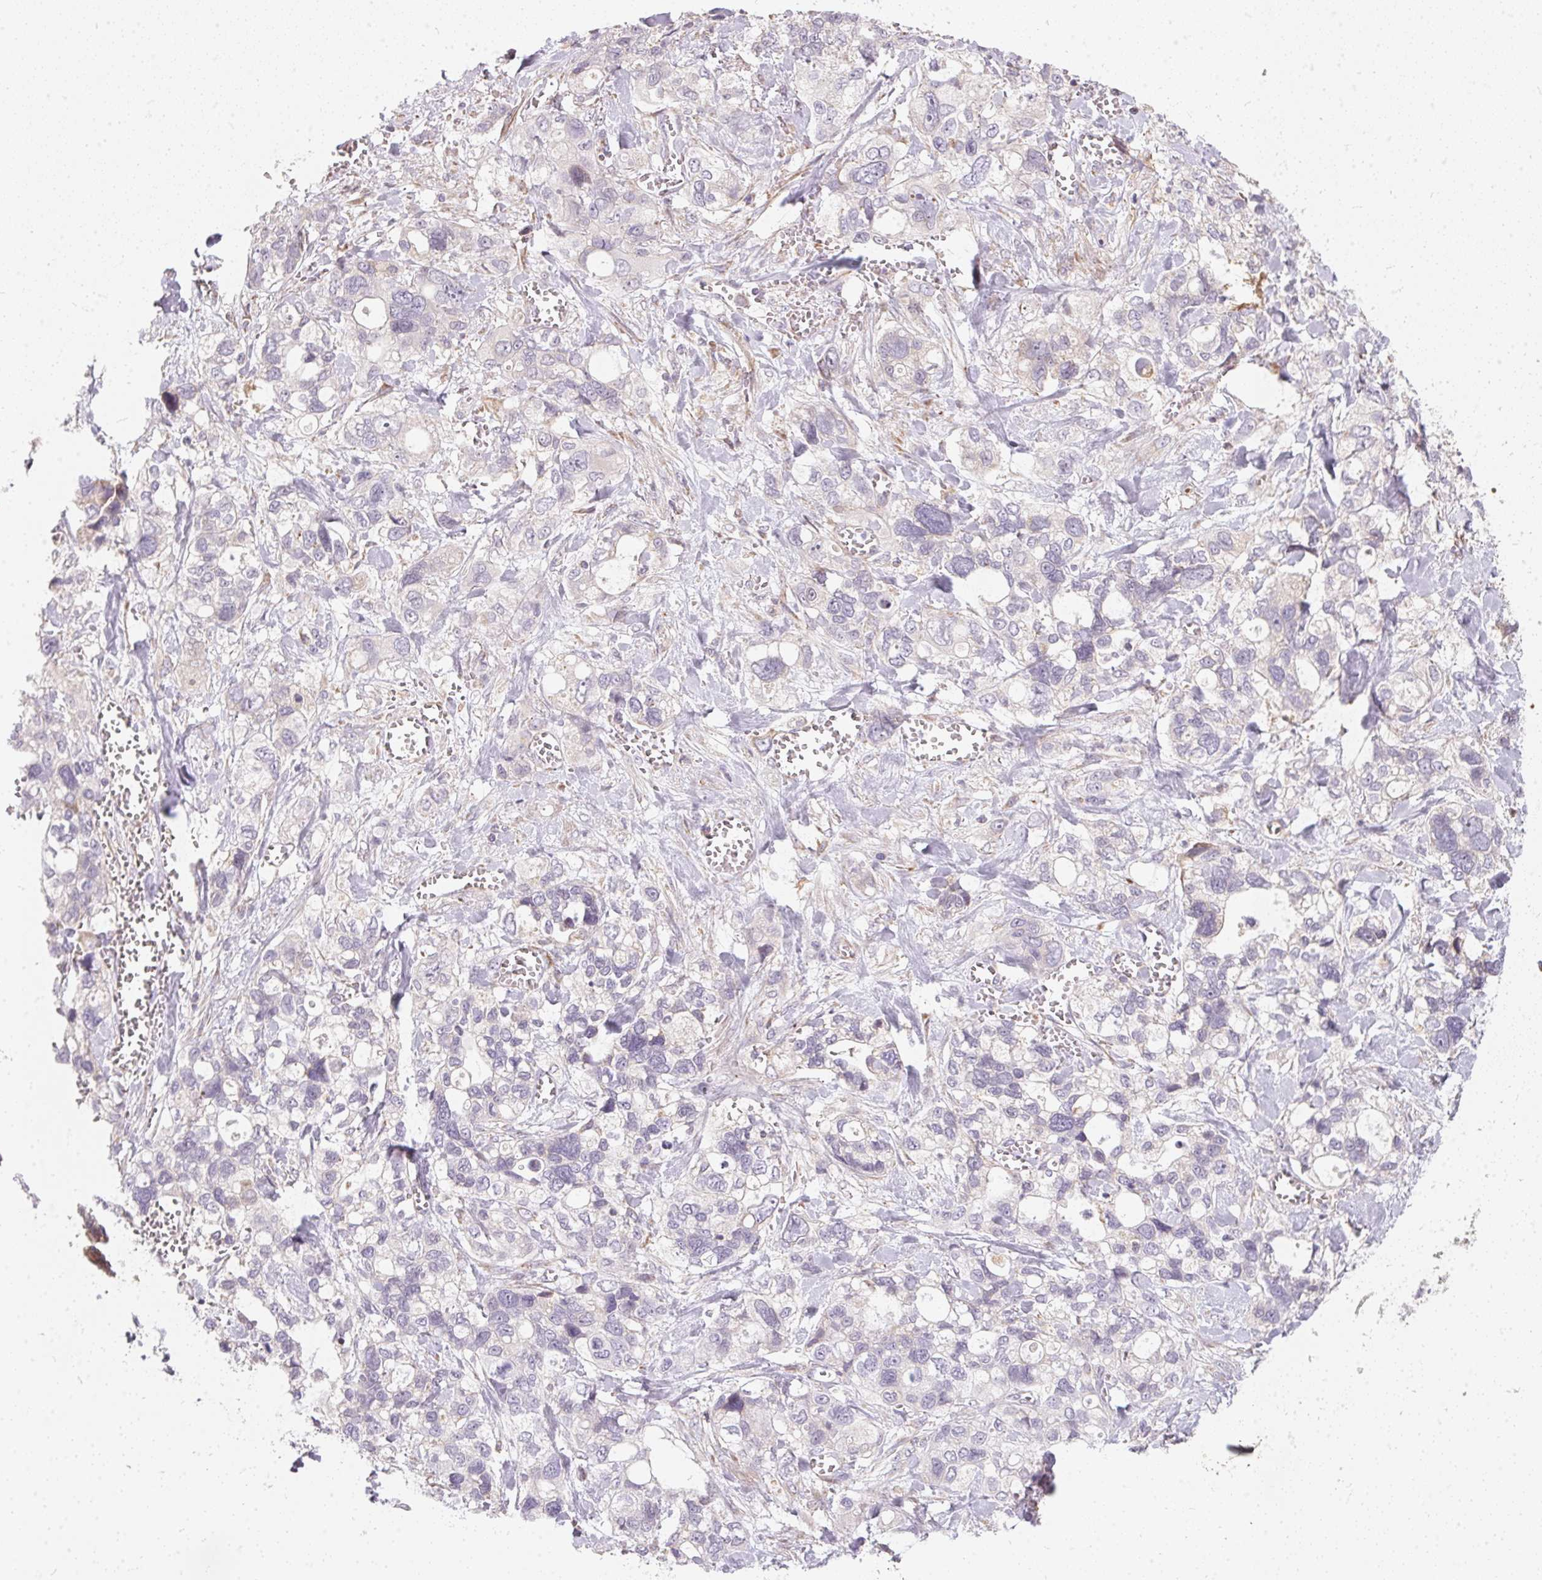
{"staining": {"intensity": "negative", "quantity": "none", "location": "none"}, "tissue": "stomach cancer", "cell_type": "Tumor cells", "image_type": "cancer", "snomed": [{"axis": "morphology", "description": "Adenocarcinoma, NOS"}, {"axis": "topography", "description": "Stomach, upper"}], "caption": "Protein analysis of stomach cancer (adenocarcinoma) displays no significant expression in tumor cells. The staining was performed using DAB to visualize the protein expression in brown, while the nuclei were stained in blue with hematoxylin (Magnification: 20x).", "gene": "VWA5B2", "patient": {"sex": "female", "age": 81}}